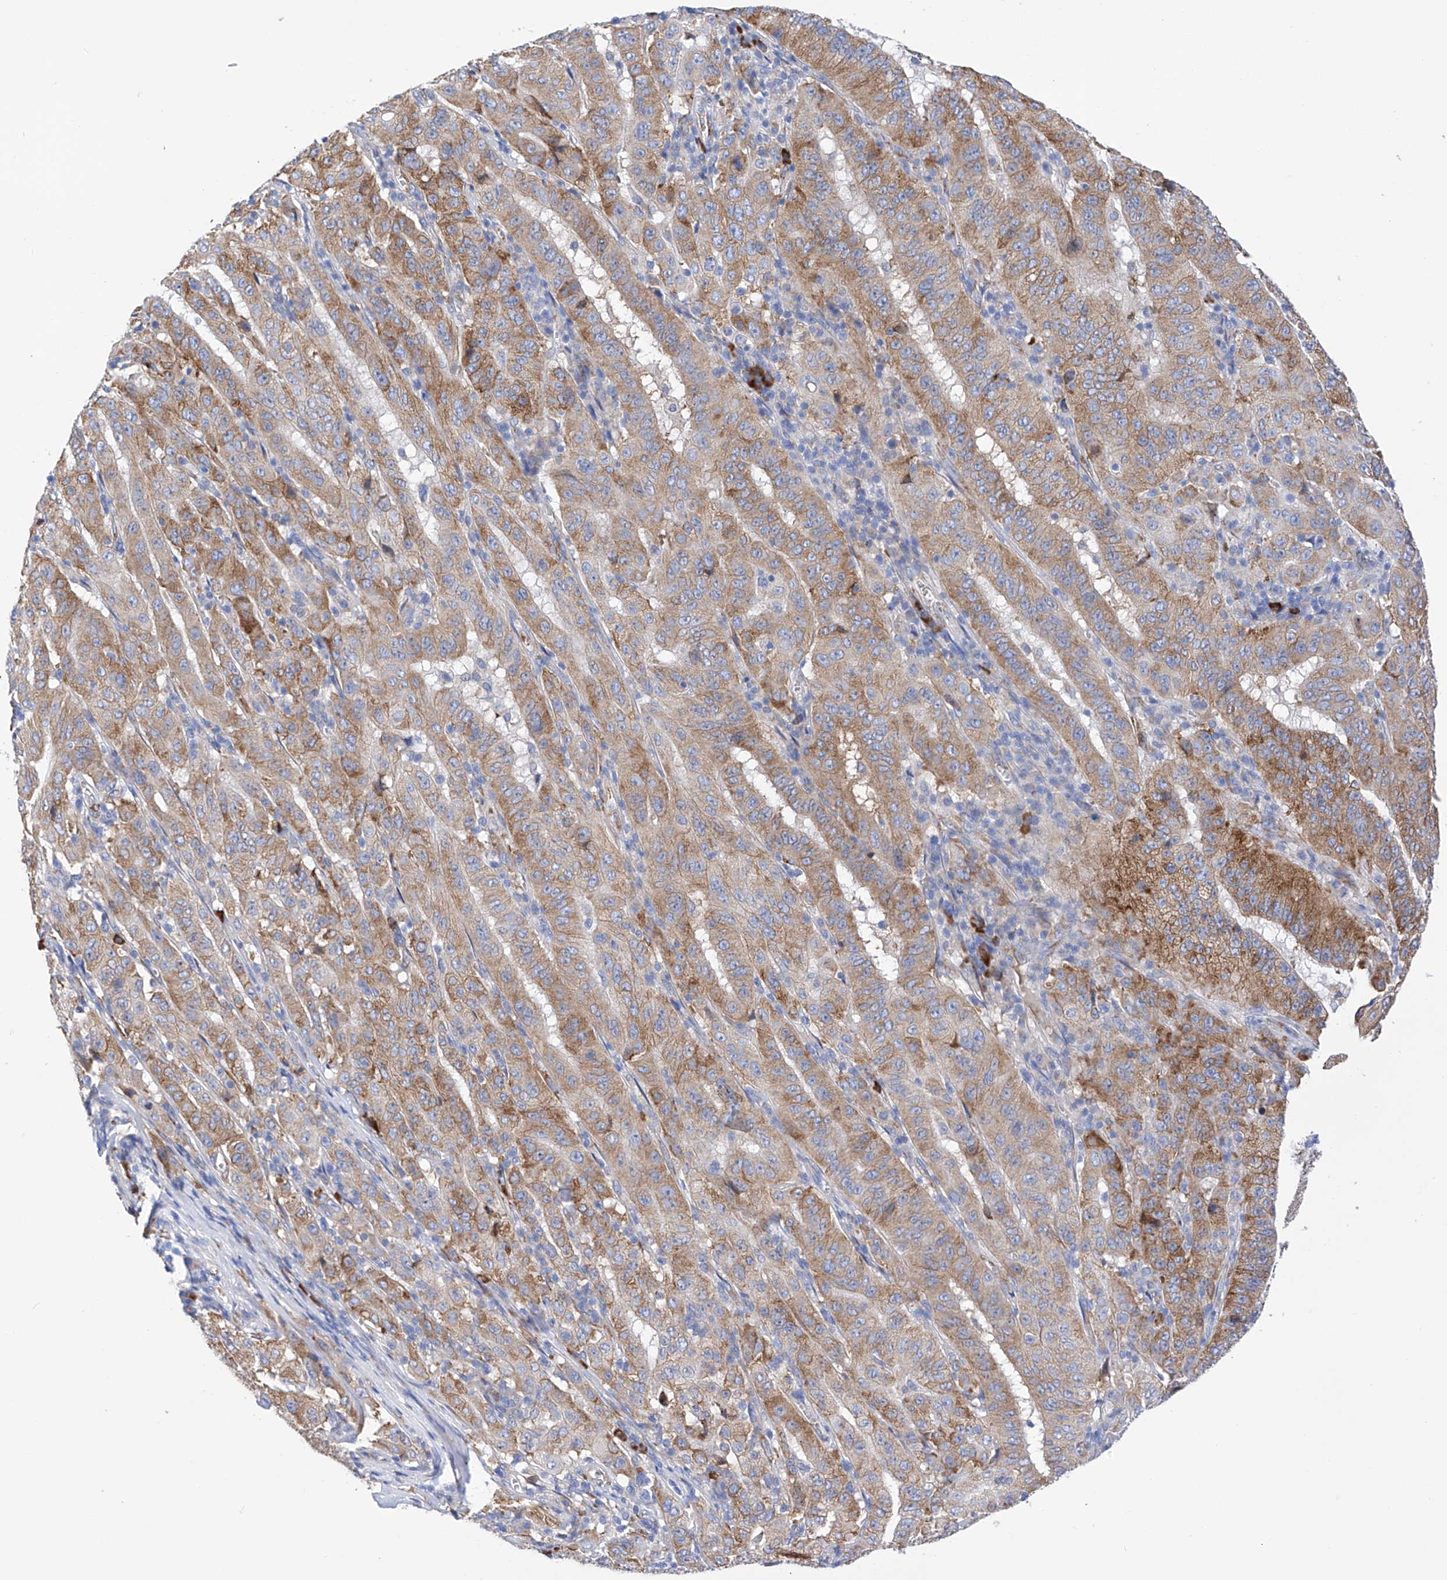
{"staining": {"intensity": "moderate", "quantity": ">75%", "location": "cytoplasmic/membranous"}, "tissue": "pancreatic cancer", "cell_type": "Tumor cells", "image_type": "cancer", "snomed": [{"axis": "morphology", "description": "Adenocarcinoma, NOS"}, {"axis": "topography", "description": "Pancreas"}], "caption": "There is medium levels of moderate cytoplasmic/membranous expression in tumor cells of adenocarcinoma (pancreatic), as demonstrated by immunohistochemical staining (brown color).", "gene": "PDIA5", "patient": {"sex": "male", "age": 63}}